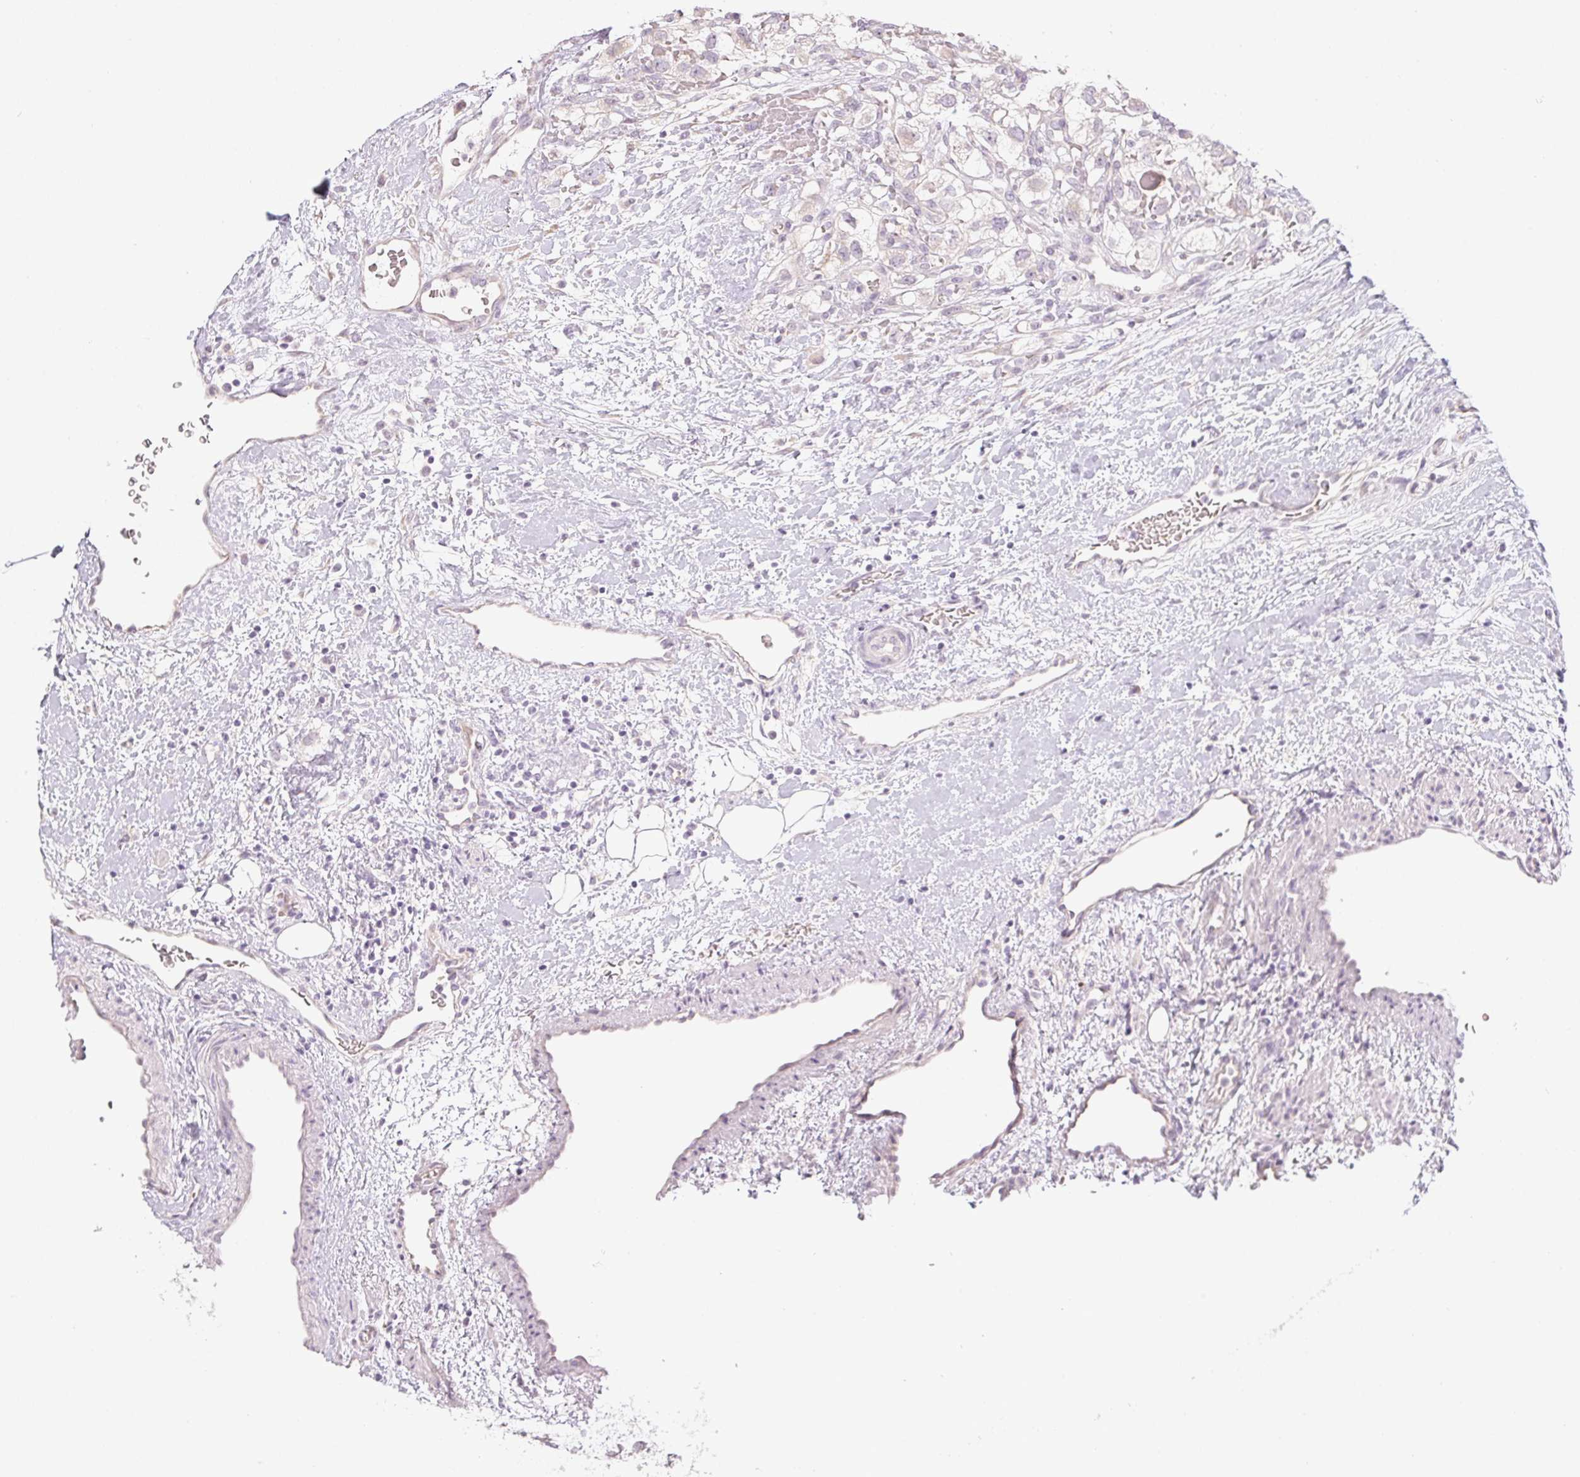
{"staining": {"intensity": "negative", "quantity": "none", "location": "none"}, "tissue": "renal cancer", "cell_type": "Tumor cells", "image_type": "cancer", "snomed": [{"axis": "morphology", "description": "Adenocarcinoma, NOS"}, {"axis": "topography", "description": "Kidney"}], "caption": "Tumor cells show no significant staining in renal adenocarcinoma.", "gene": "CTCFL", "patient": {"sex": "male", "age": 59}}